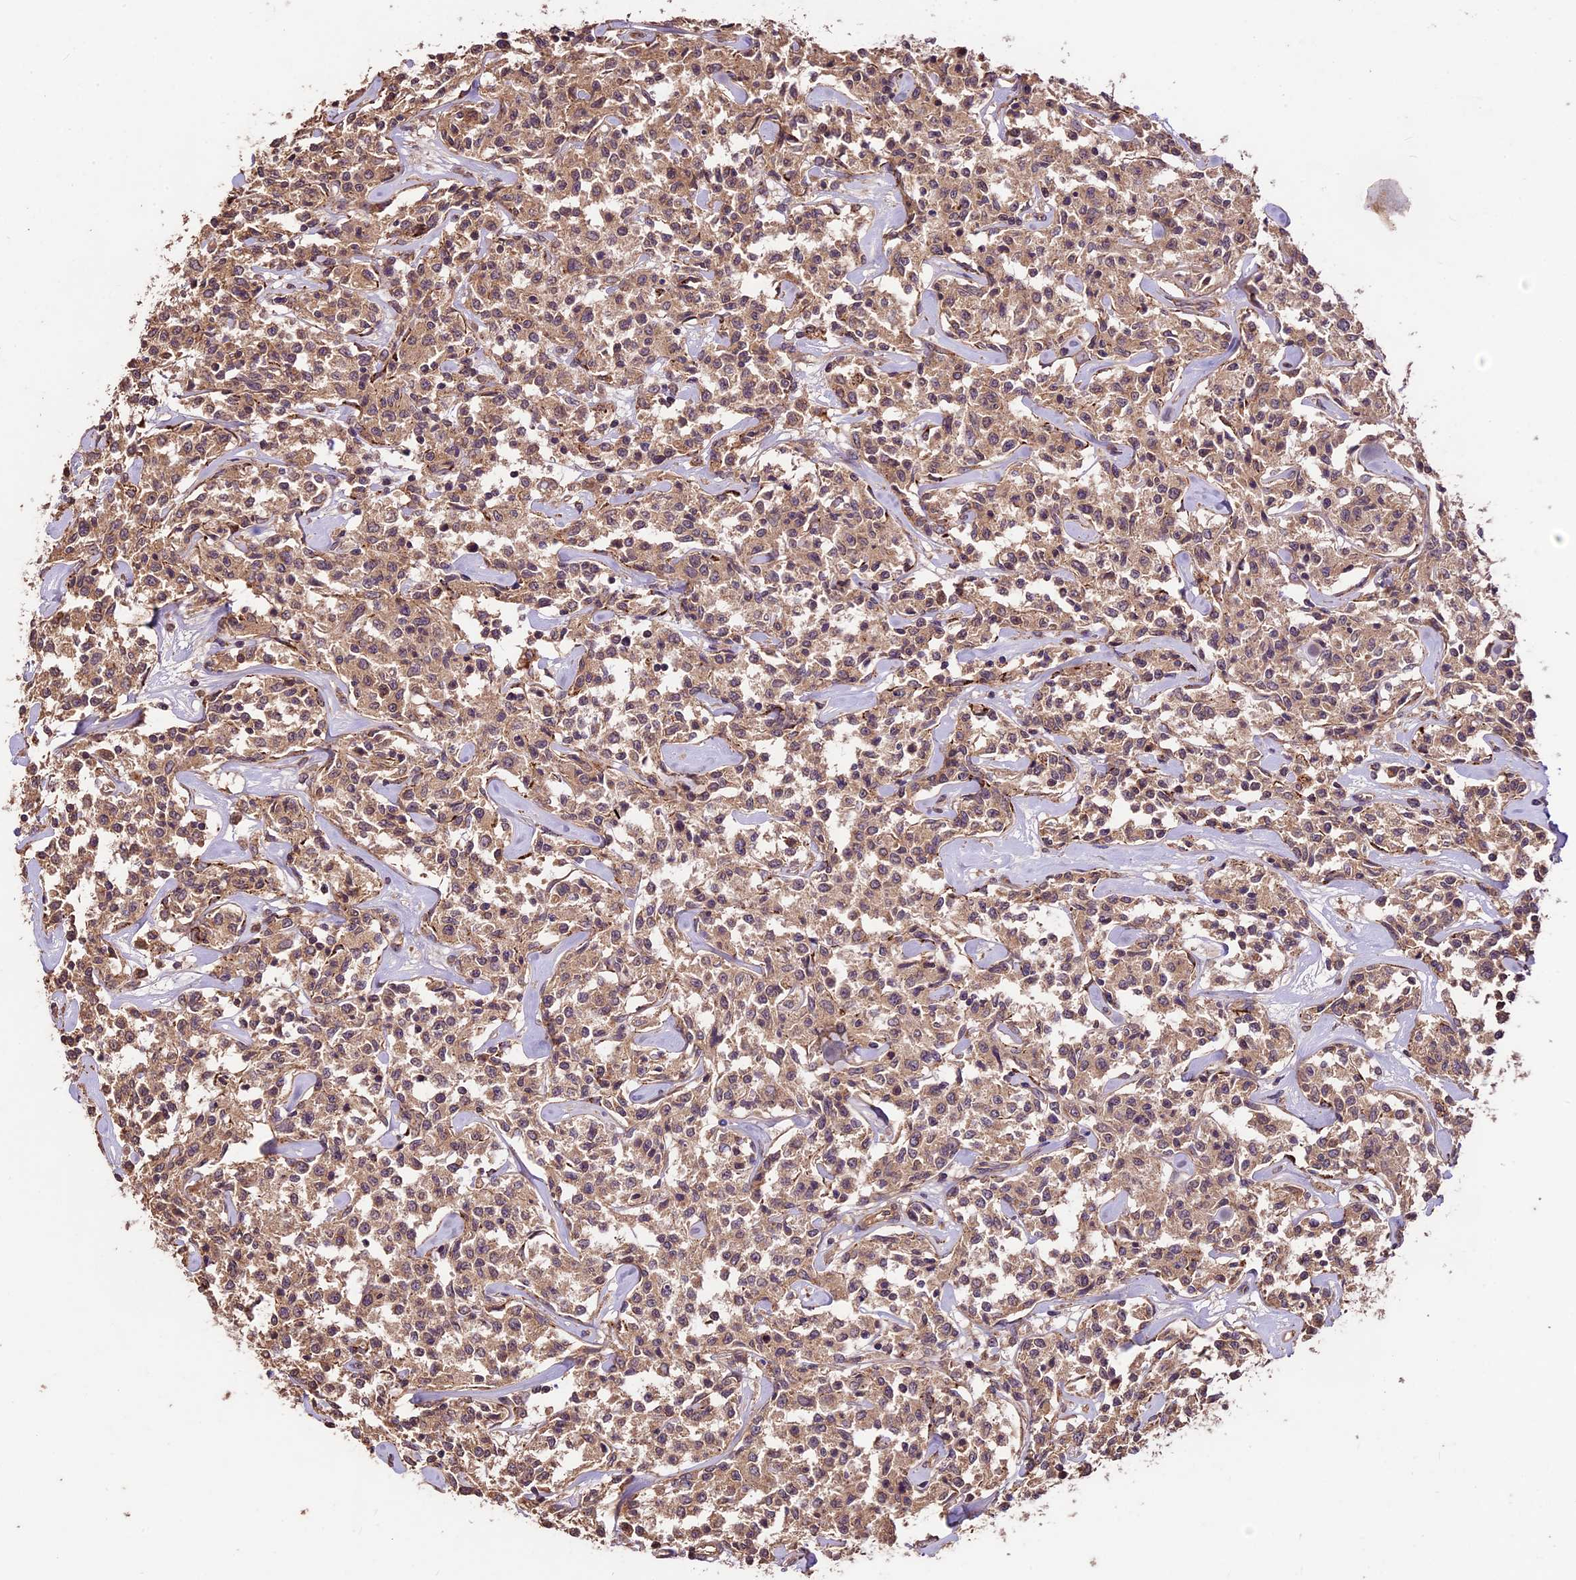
{"staining": {"intensity": "weak", "quantity": ">75%", "location": "cytoplasmic/membranous"}, "tissue": "lymphoma", "cell_type": "Tumor cells", "image_type": "cancer", "snomed": [{"axis": "morphology", "description": "Malignant lymphoma, non-Hodgkin's type, Low grade"}, {"axis": "topography", "description": "Small intestine"}], "caption": "IHC (DAB) staining of human lymphoma exhibits weak cytoplasmic/membranous protein staining in approximately >75% of tumor cells.", "gene": "CRLF1", "patient": {"sex": "female", "age": 59}}